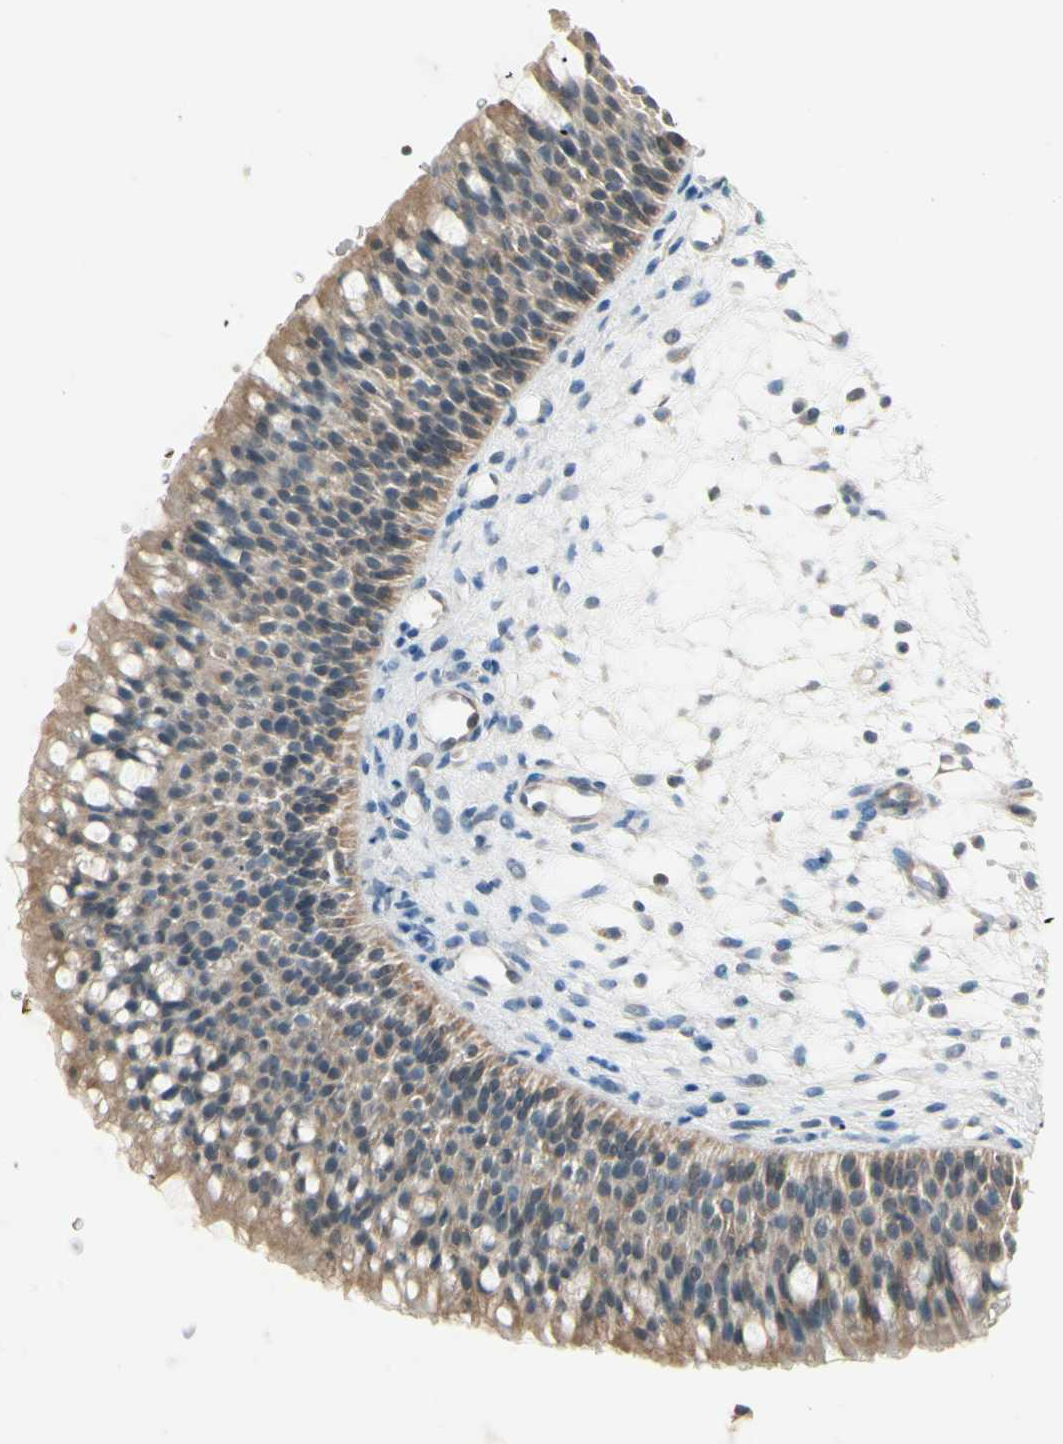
{"staining": {"intensity": "moderate", "quantity": ">75%", "location": "cytoplasmic/membranous"}, "tissue": "nasopharynx", "cell_type": "Respiratory epithelial cells", "image_type": "normal", "snomed": [{"axis": "morphology", "description": "Normal tissue, NOS"}, {"axis": "topography", "description": "Nasopharynx"}], "caption": "The photomicrograph reveals immunohistochemical staining of normal nasopharynx. There is moderate cytoplasmic/membranous staining is seen in about >75% of respiratory epithelial cells. Nuclei are stained in blue.", "gene": "PPP3CB", "patient": {"sex": "female", "age": 54}}